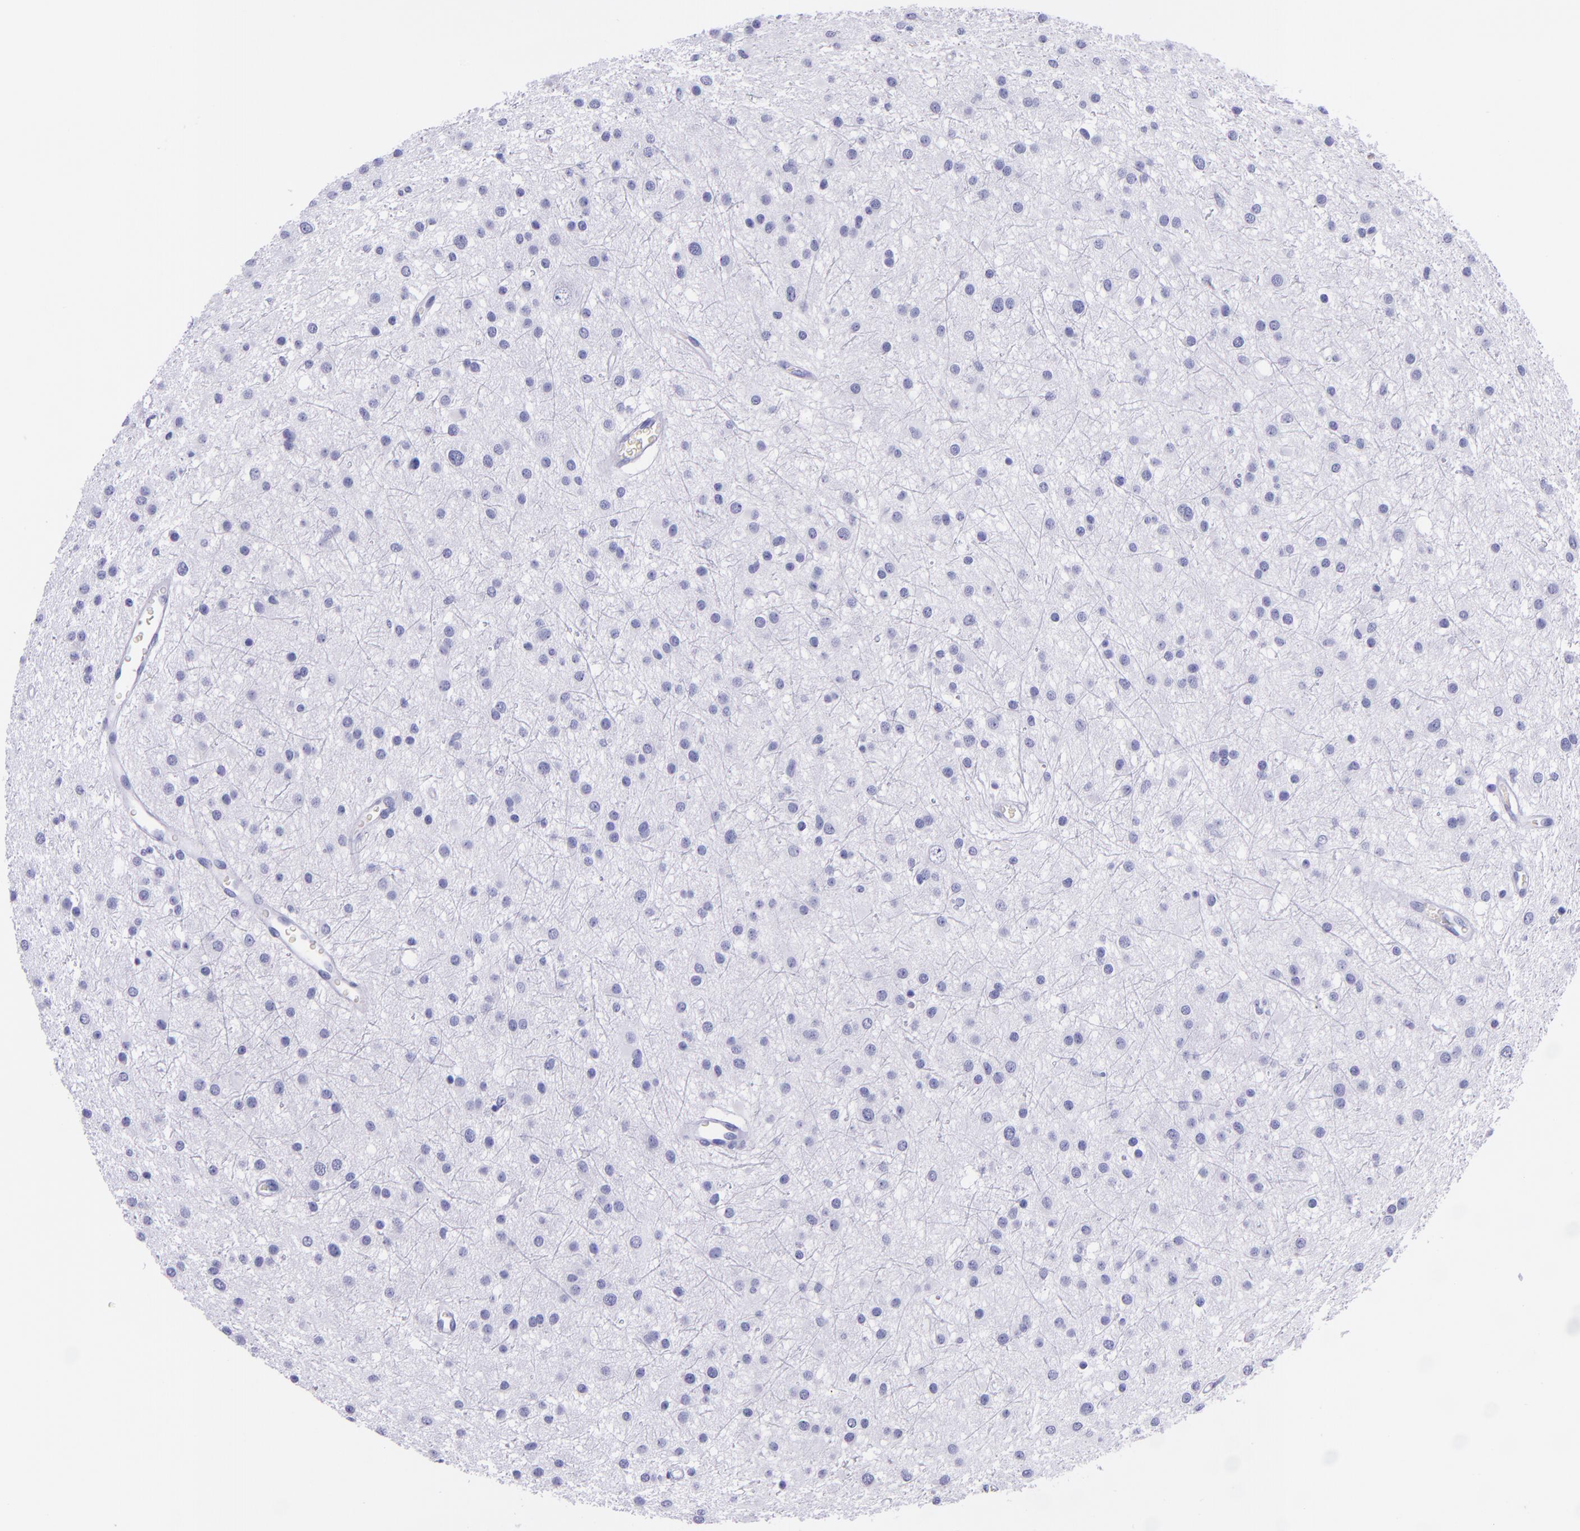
{"staining": {"intensity": "negative", "quantity": "none", "location": "none"}, "tissue": "glioma", "cell_type": "Tumor cells", "image_type": "cancer", "snomed": [{"axis": "morphology", "description": "Glioma, malignant, Low grade"}, {"axis": "topography", "description": "Brain"}], "caption": "There is no significant staining in tumor cells of glioma.", "gene": "SLPI", "patient": {"sex": "female", "age": 36}}